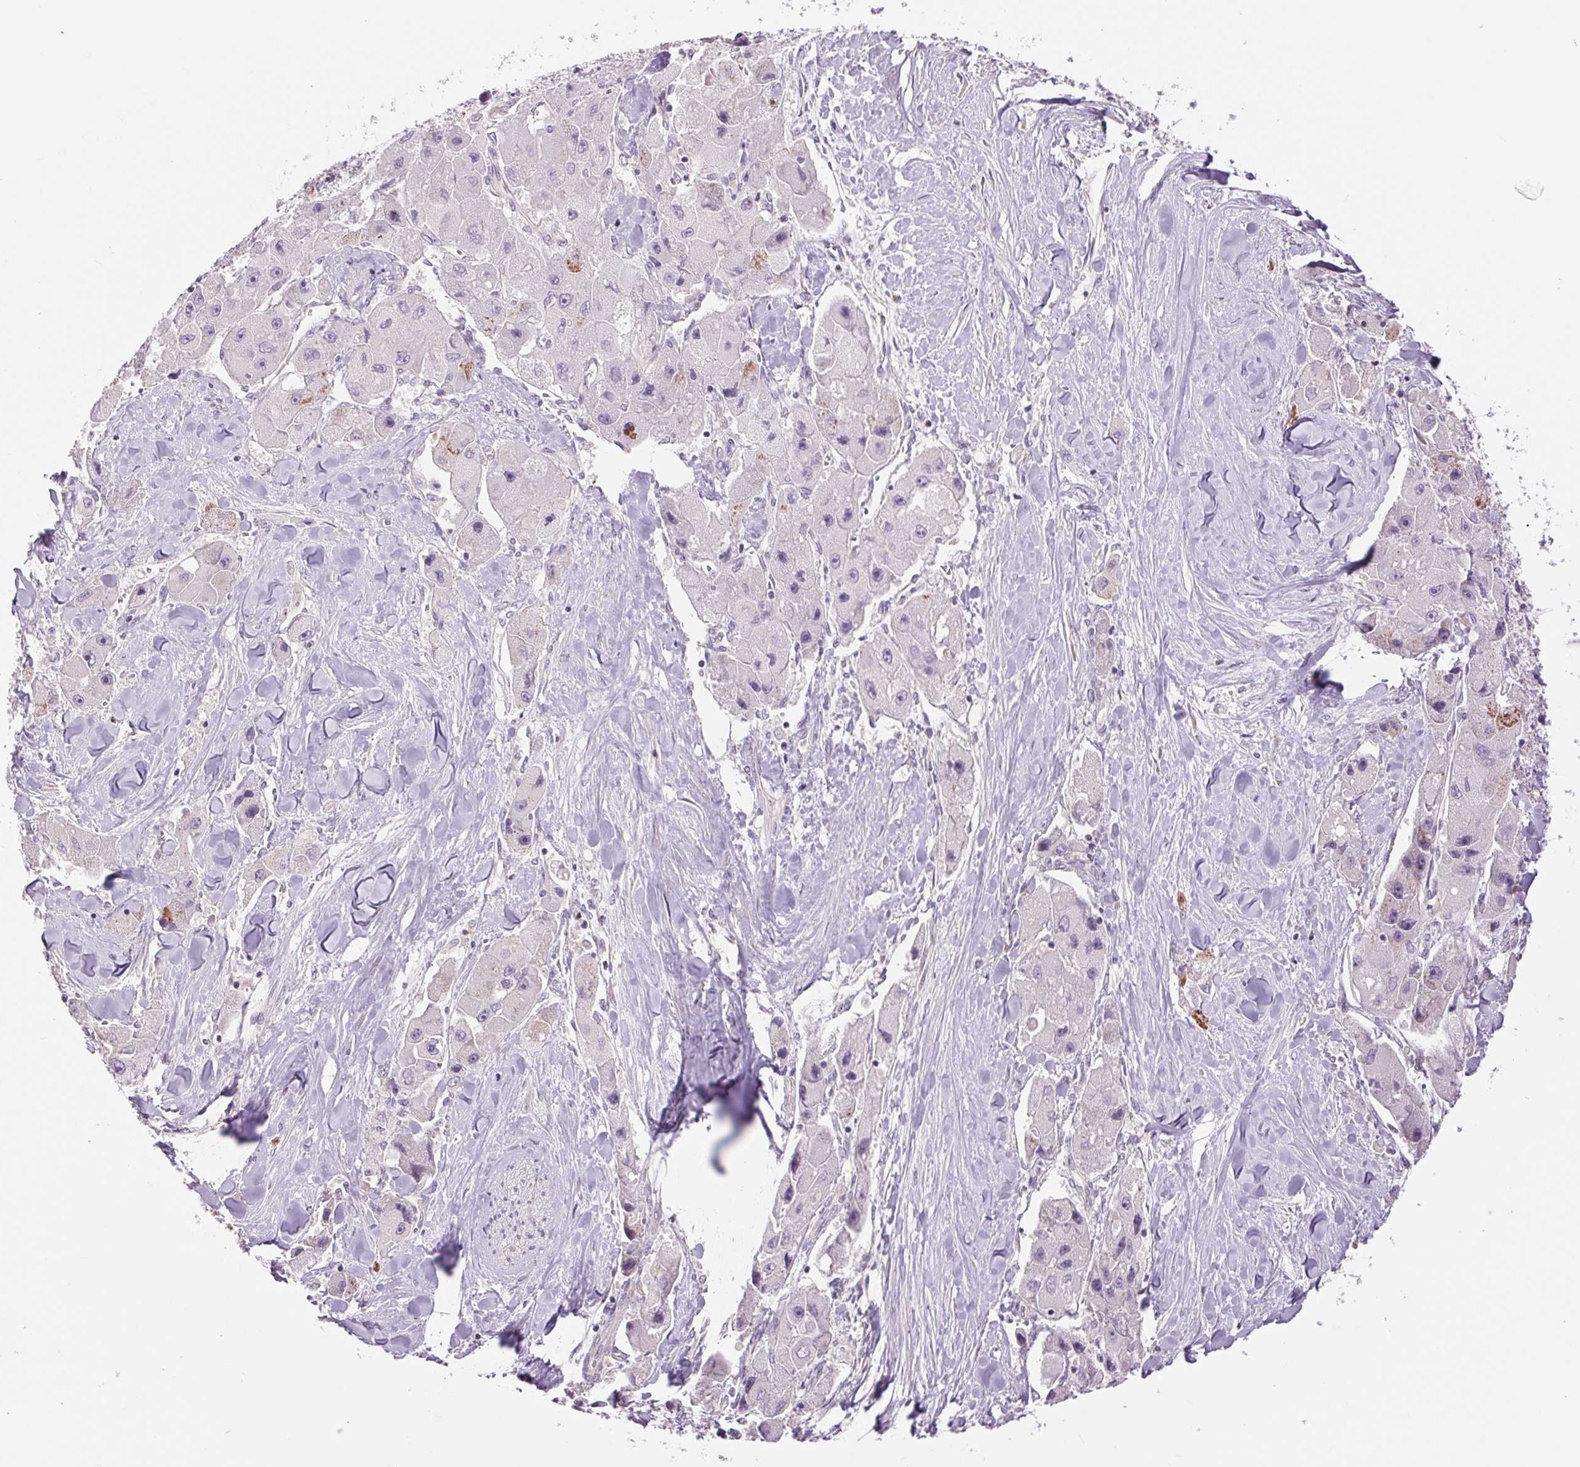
{"staining": {"intensity": "negative", "quantity": "none", "location": "none"}, "tissue": "liver cancer", "cell_type": "Tumor cells", "image_type": "cancer", "snomed": [{"axis": "morphology", "description": "Carcinoma, Hepatocellular, NOS"}, {"axis": "topography", "description": "Liver"}], "caption": "Immunohistochemical staining of liver hepatocellular carcinoma exhibits no significant expression in tumor cells.", "gene": "CTNNA3", "patient": {"sex": "male", "age": 24}}